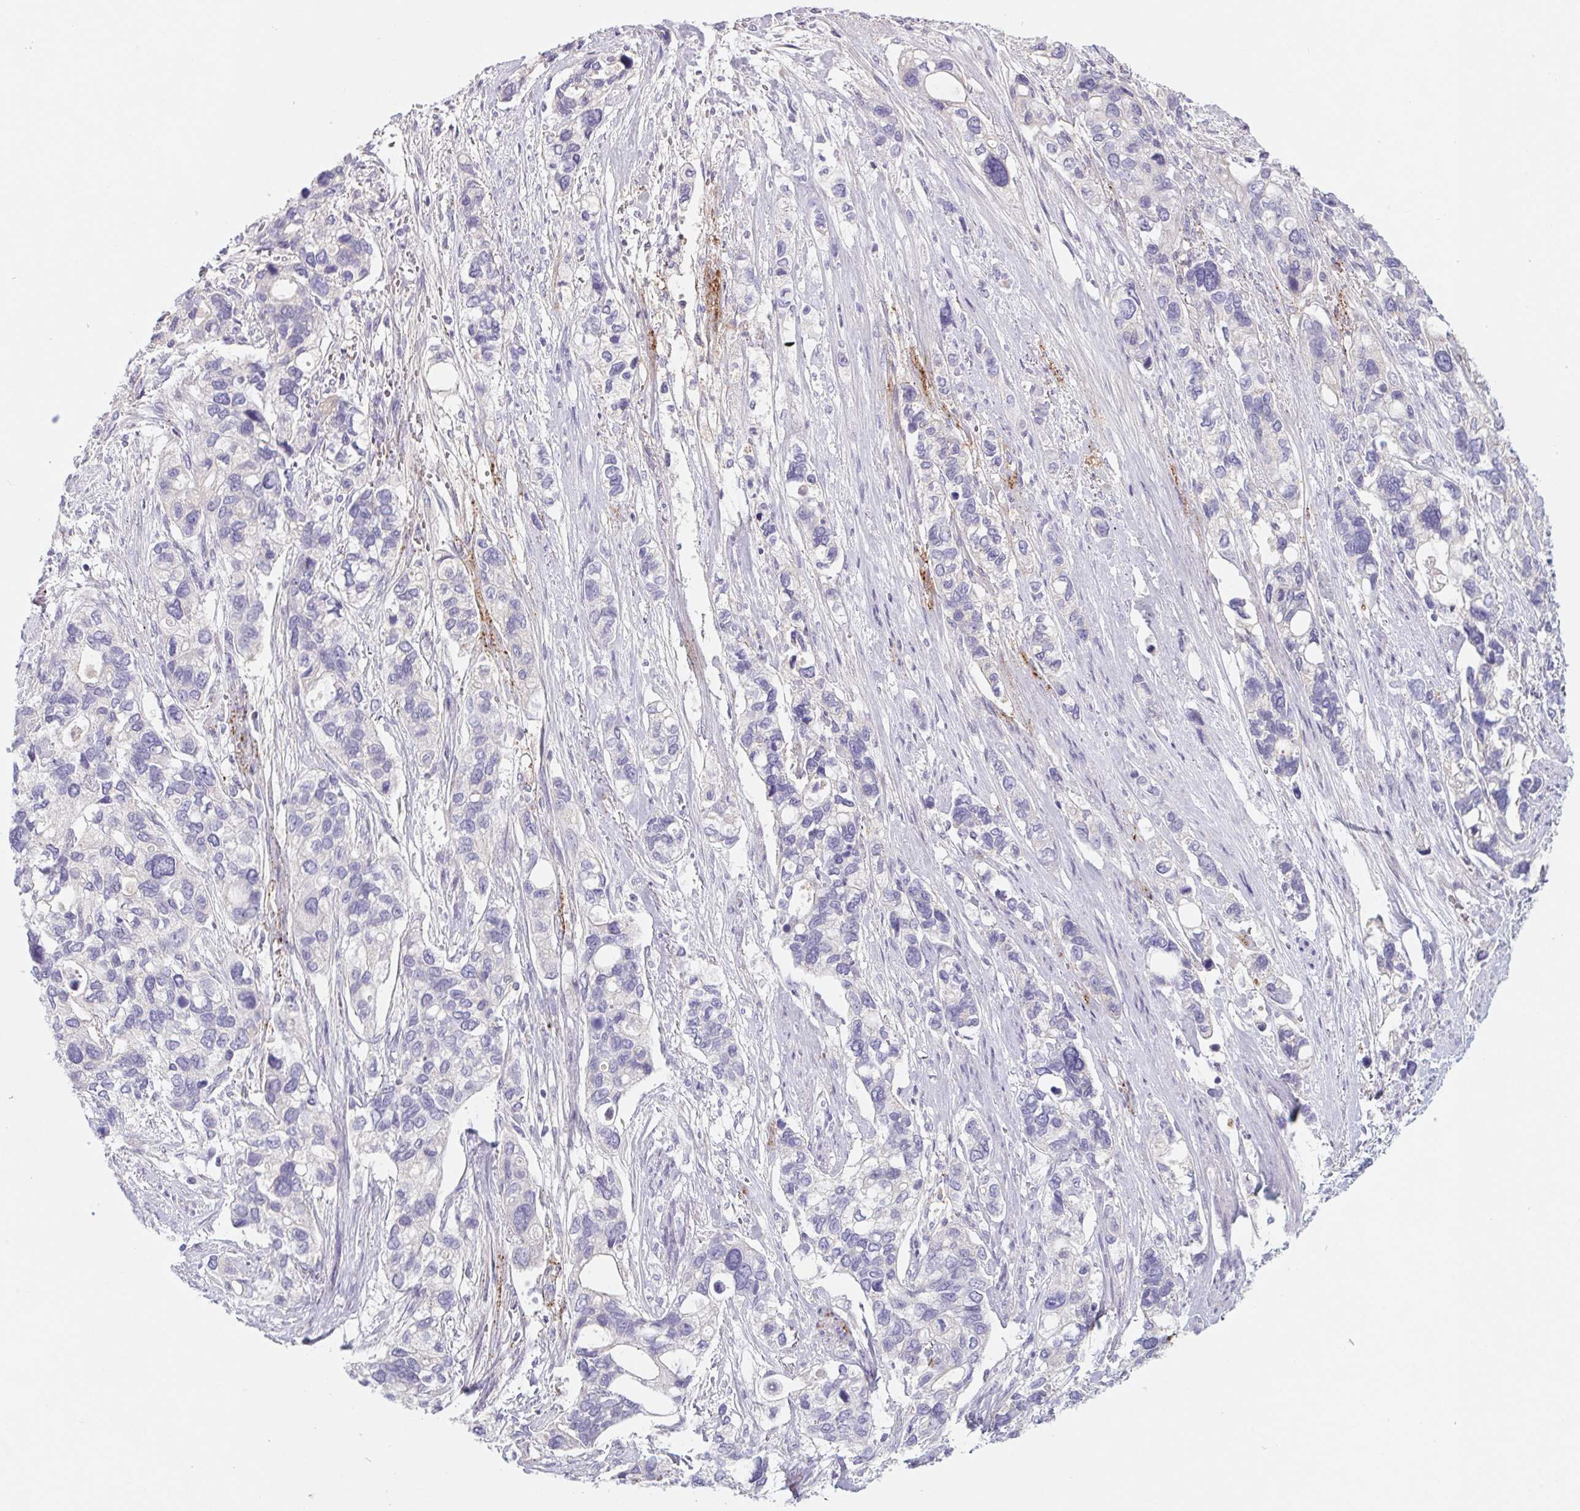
{"staining": {"intensity": "negative", "quantity": "none", "location": "none"}, "tissue": "stomach cancer", "cell_type": "Tumor cells", "image_type": "cancer", "snomed": [{"axis": "morphology", "description": "Adenocarcinoma, NOS"}, {"axis": "topography", "description": "Stomach, upper"}], "caption": "DAB (3,3'-diaminobenzidine) immunohistochemical staining of stomach adenocarcinoma exhibits no significant positivity in tumor cells. (Stains: DAB IHC with hematoxylin counter stain, Microscopy: brightfield microscopy at high magnification).", "gene": "LPA", "patient": {"sex": "female", "age": 81}}